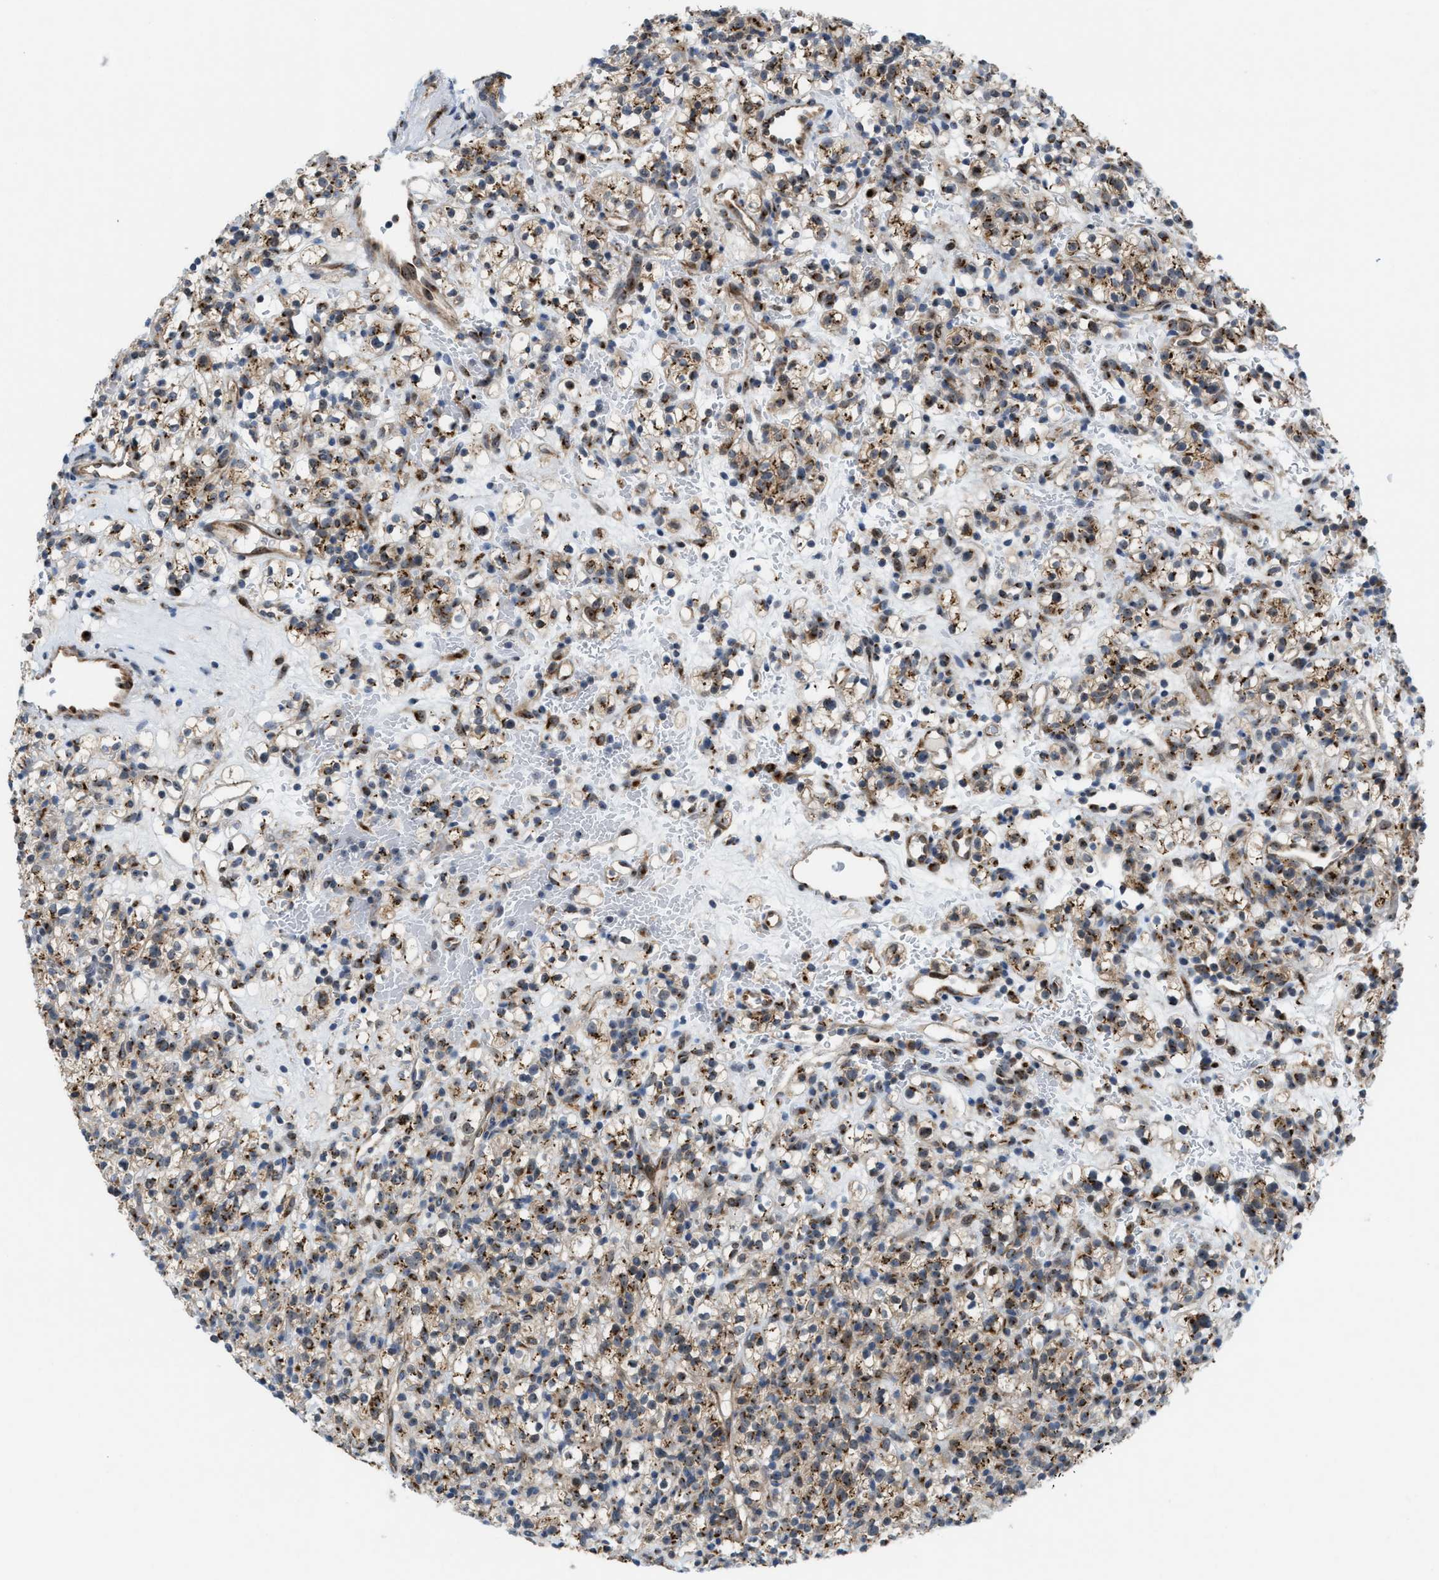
{"staining": {"intensity": "moderate", "quantity": "25%-75%", "location": "cytoplasmic/membranous"}, "tissue": "renal cancer", "cell_type": "Tumor cells", "image_type": "cancer", "snomed": [{"axis": "morphology", "description": "Normal tissue, NOS"}, {"axis": "morphology", "description": "Adenocarcinoma, NOS"}, {"axis": "topography", "description": "Kidney"}], "caption": "Immunohistochemical staining of renal cancer (adenocarcinoma) exhibits moderate cytoplasmic/membranous protein expression in approximately 25%-75% of tumor cells.", "gene": "SLC38A10", "patient": {"sex": "female", "age": 72}}